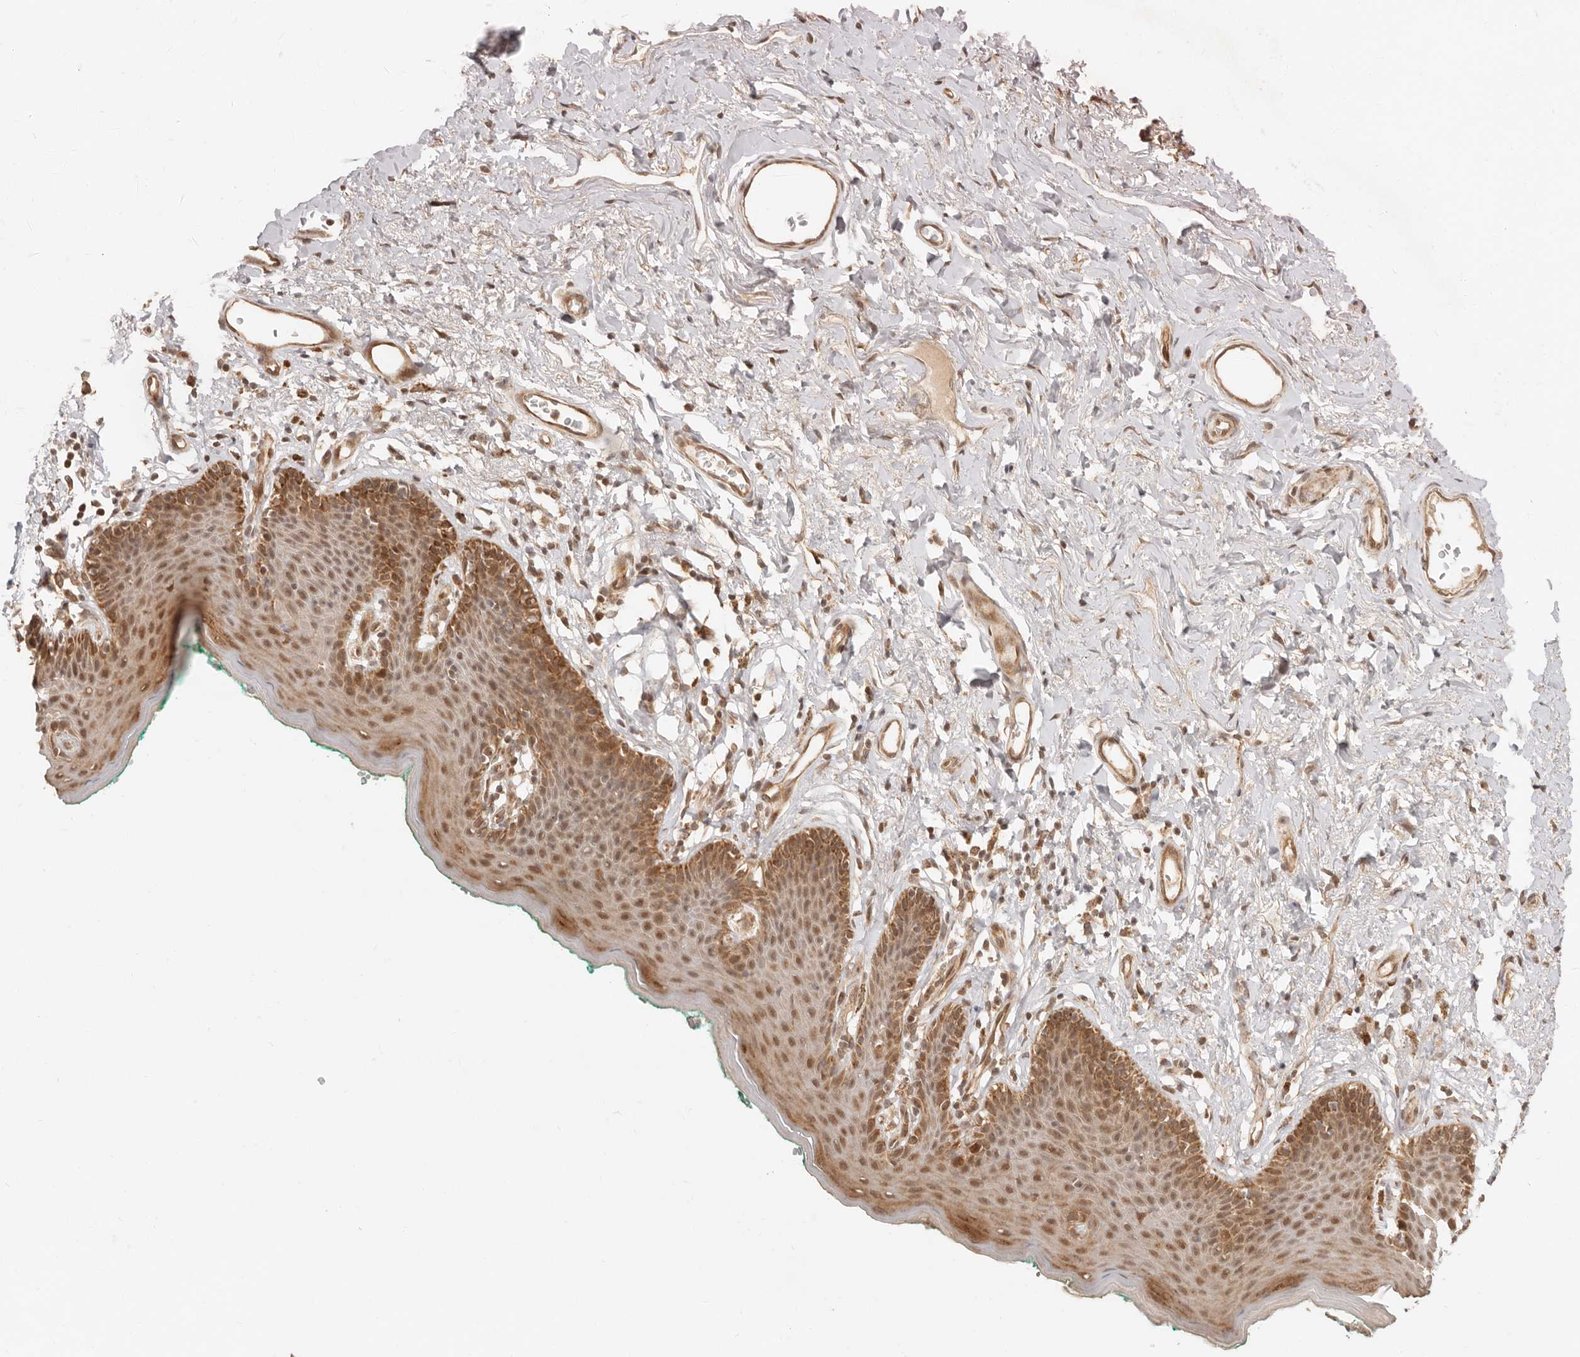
{"staining": {"intensity": "moderate", "quantity": ">75%", "location": "cytoplasmic/membranous,nuclear"}, "tissue": "skin", "cell_type": "Epidermal cells", "image_type": "normal", "snomed": [{"axis": "morphology", "description": "Normal tissue, NOS"}, {"axis": "topography", "description": "Vulva"}], "caption": "A micrograph of human skin stained for a protein displays moderate cytoplasmic/membranous,nuclear brown staining in epidermal cells. Nuclei are stained in blue.", "gene": "BAALC", "patient": {"sex": "female", "age": 66}}